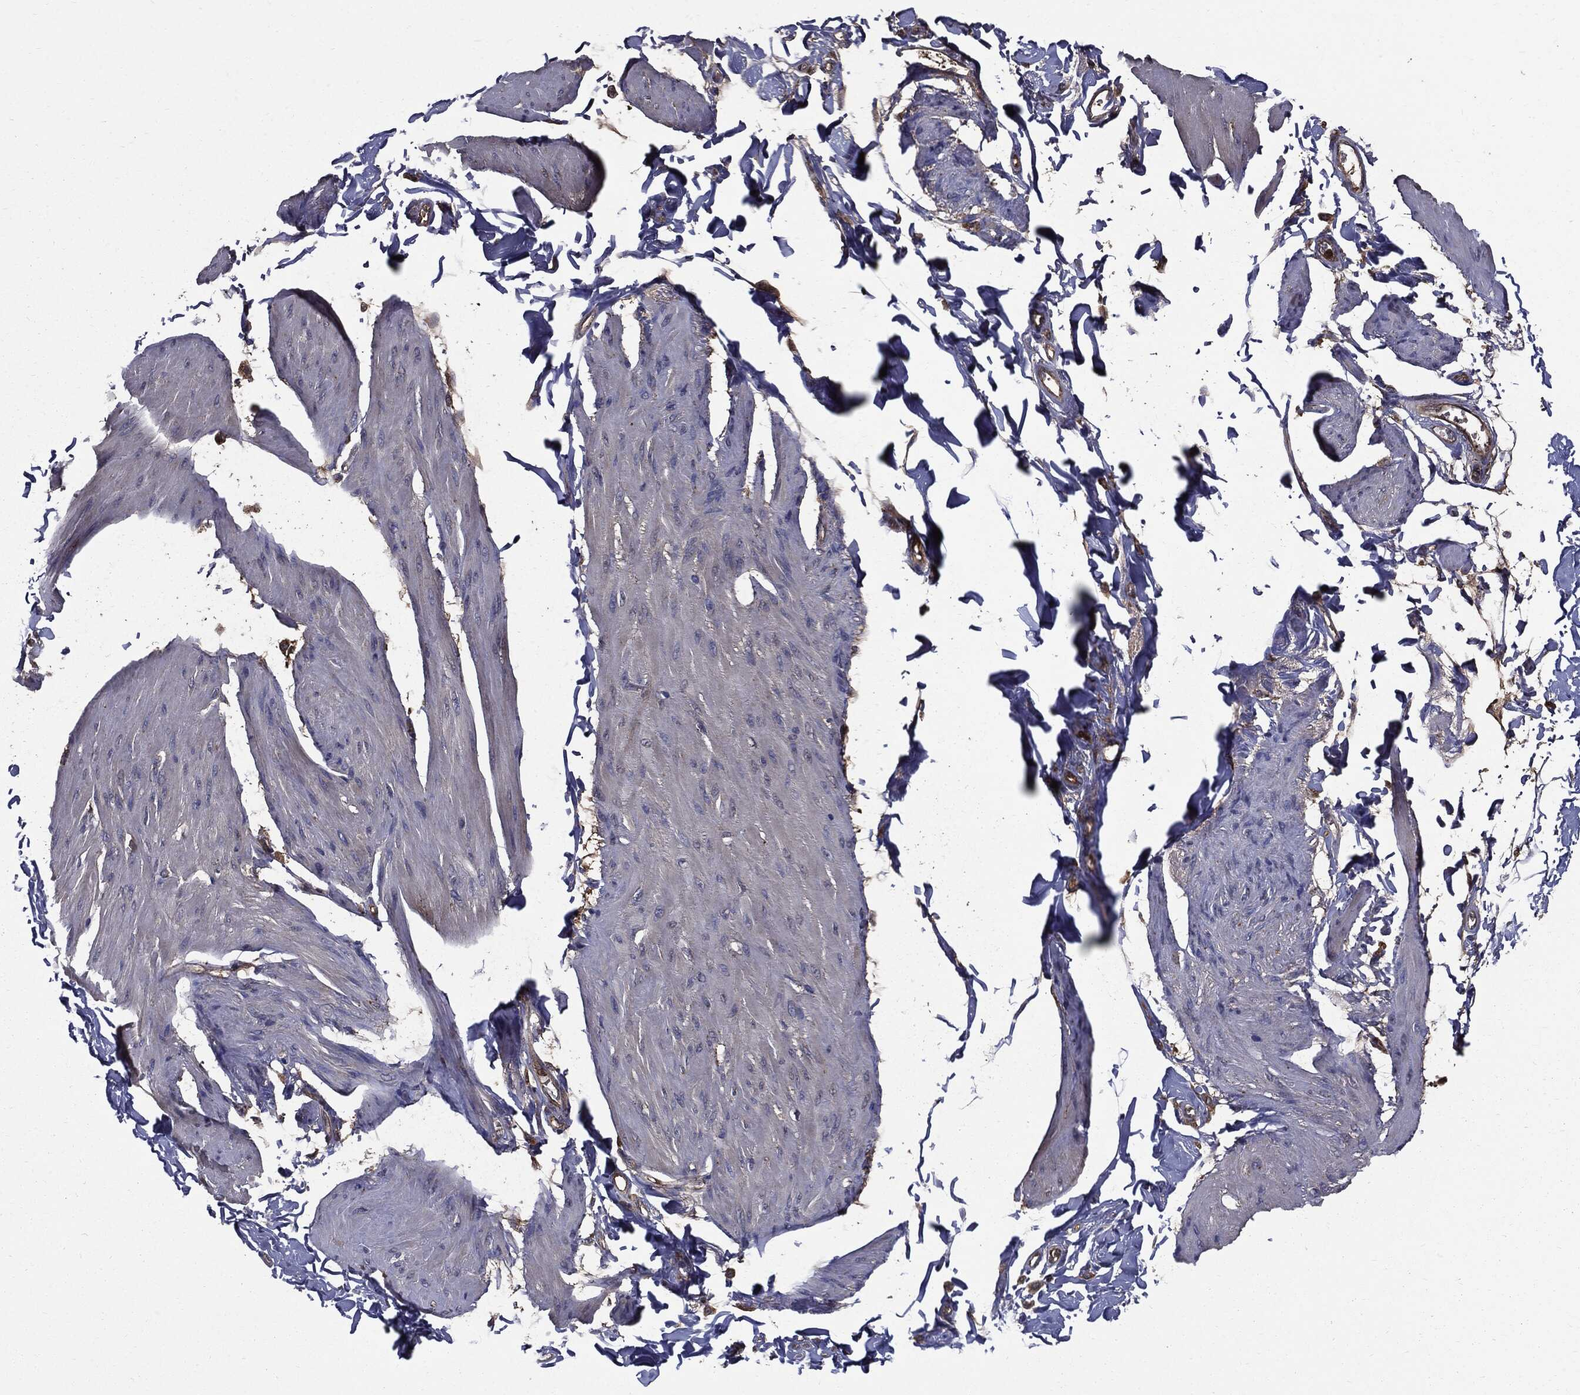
{"staining": {"intensity": "negative", "quantity": "none", "location": "none"}, "tissue": "smooth muscle", "cell_type": "Smooth muscle cells", "image_type": "normal", "snomed": [{"axis": "morphology", "description": "Normal tissue, NOS"}, {"axis": "topography", "description": "Adipose tissue"}, {"axis": "topography", "description": "Smooth muscle"}, {"axis": "topography", "description": "Peripheral nerve tissue"}], "caption": "DAB (3,3'-diaminobenzidine) immunohistochemical staining of benign smooth muscle demonstrates no significant expression in smooth muscle cells.", "gene": "PDCD6IP", "patient": {"sex": "male", "age": 83}}